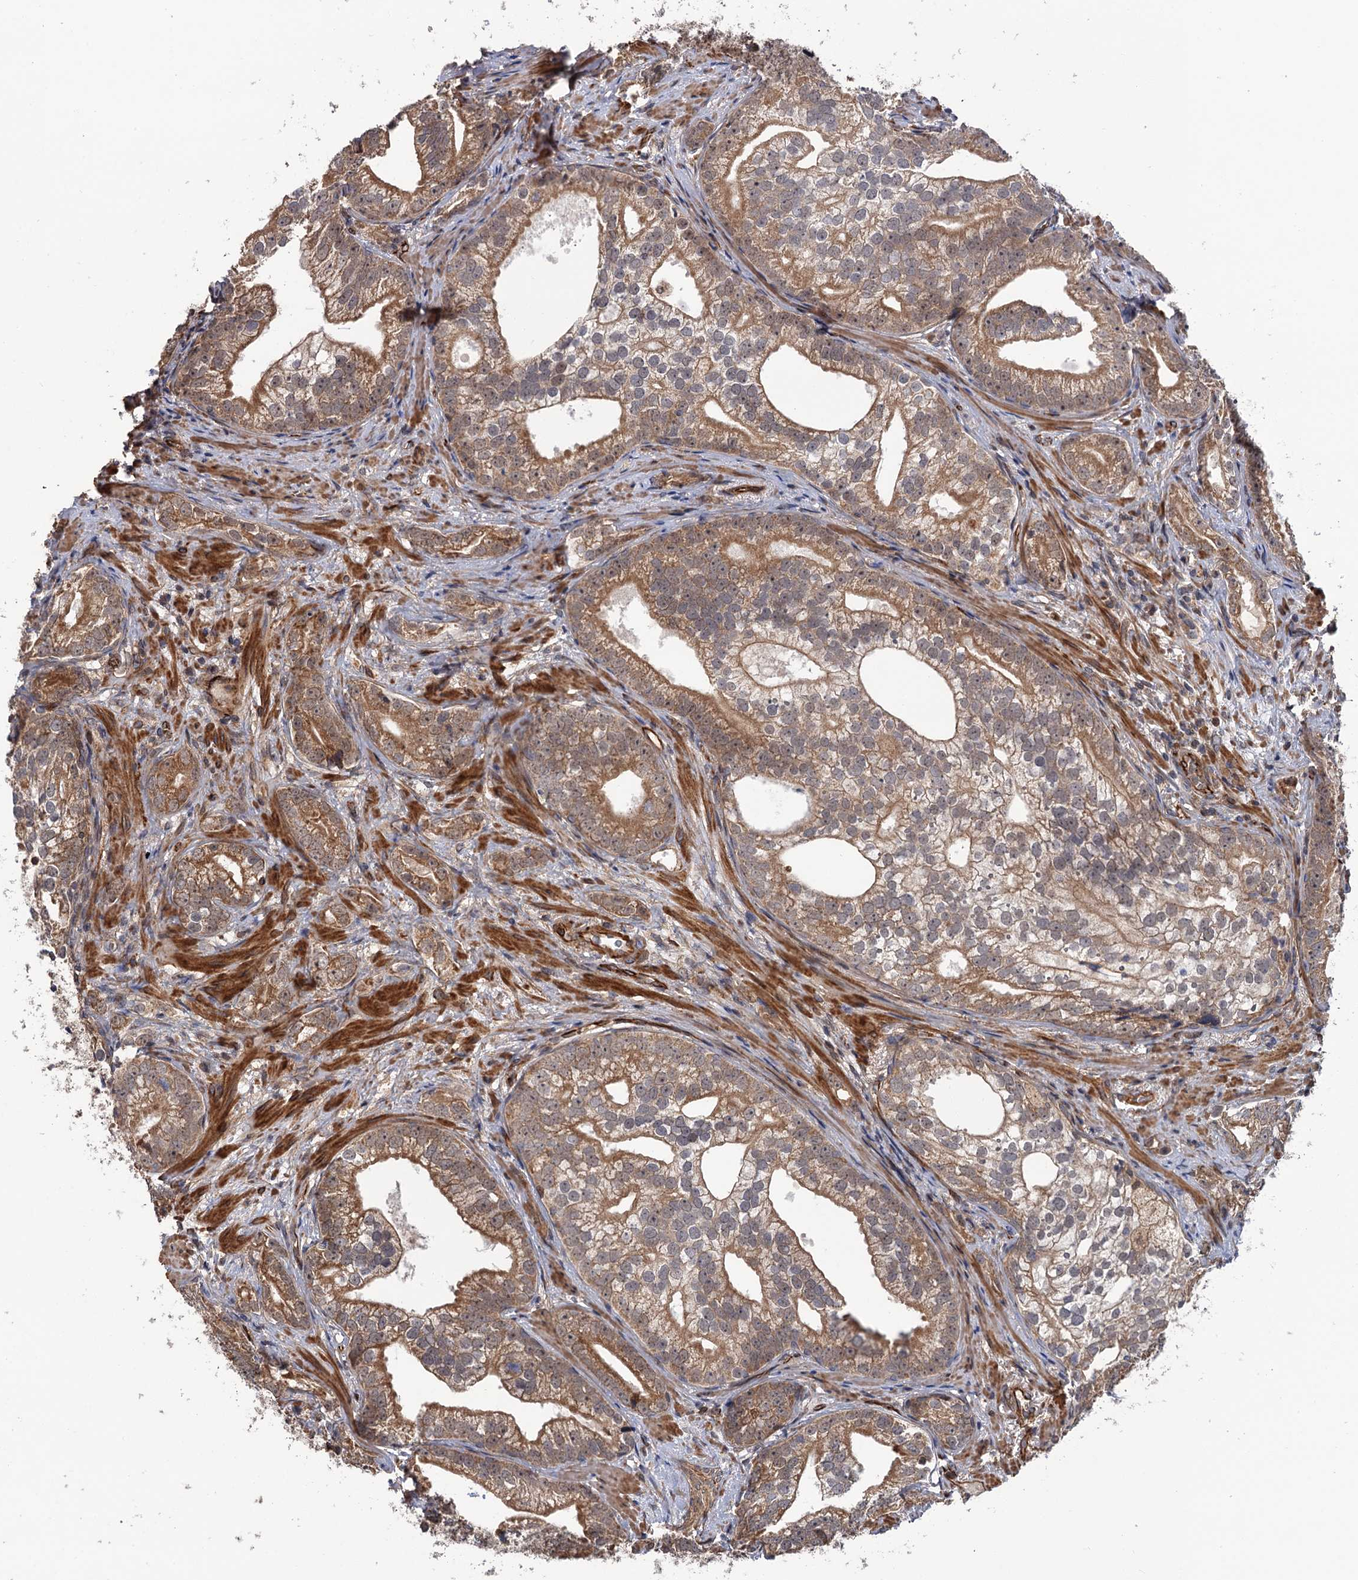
{"staining": {"intensity": "moderate", "quantity": ">75%", "location": "cytoplasmic/membranous"}, "tissue": "prostate cancer", "cell_type": "Tumor cells", "image_type": "cancer", "snomed": [{"axis": "morphology", "description": "Adenocarcinoma, High grade"}, {"axis": "topography", "description": "Prostate"}], "caption": "Brown immunohistochemical staining in human adenocarcinoma (high-grade) (prostate) exhibits moderate cytoplasmic/membranous expression in about >75% of tumor cells.", "gene": "FSIP1", "patient": {"sex": "male", "age": 75}}